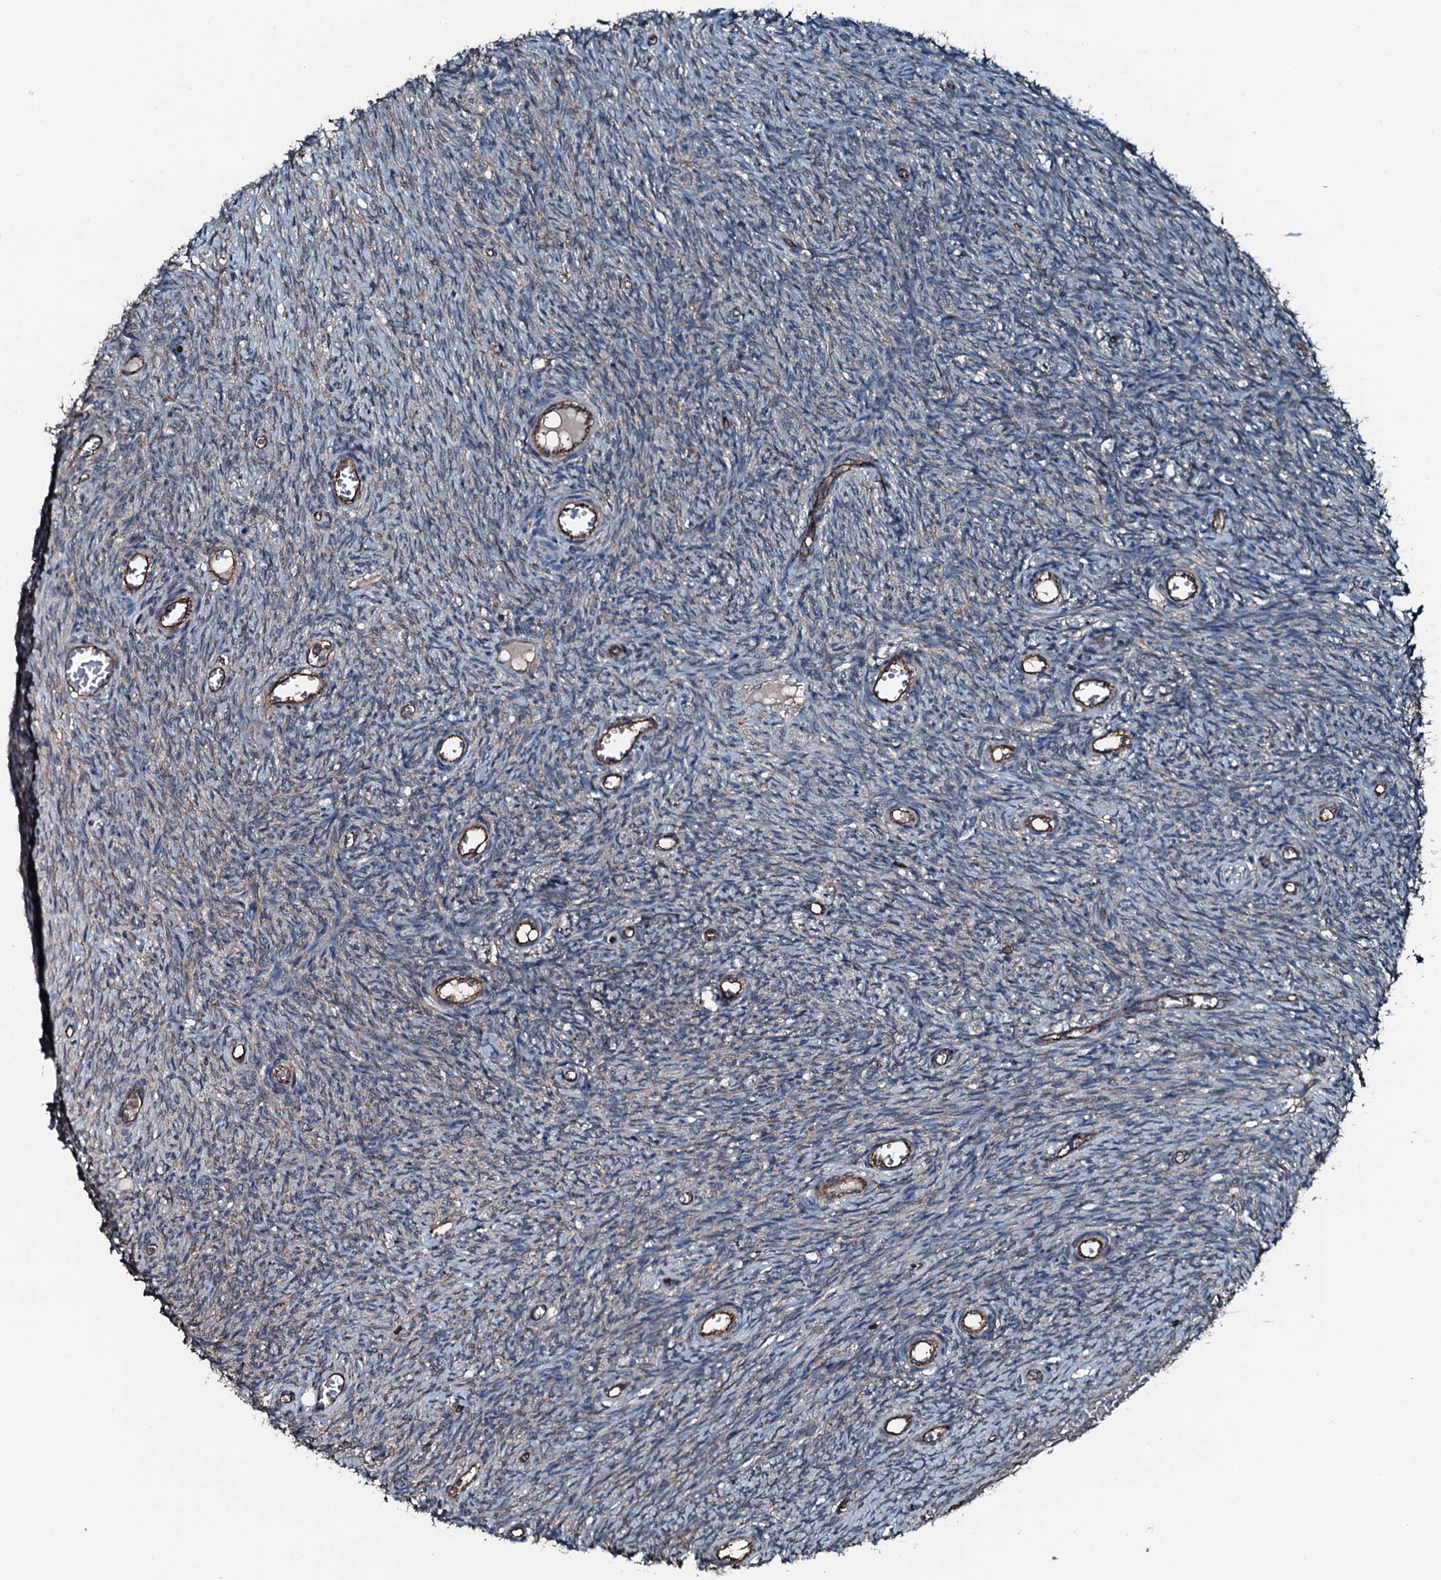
{"staining": {"intensity": "moderate", "quantity": ">75%", "location": "cytoplasmic/membranous"}, "tissue": "ovary", "cell_type": "Follicle cells", "image_type": "normal", "snomed": [{"axis": "morphology", "description": "Normal tissue, NOS"}, {"axis": "topography", "description": "Ovary"}], "caption": "Brown immunohistochemical staining in benign human ovary shows moderate cytoplasmic/membranous expression in approximately >75% of follicle cells.", "gene": "SLC25A38", "patient": {"sex": "female", "age": 44}}